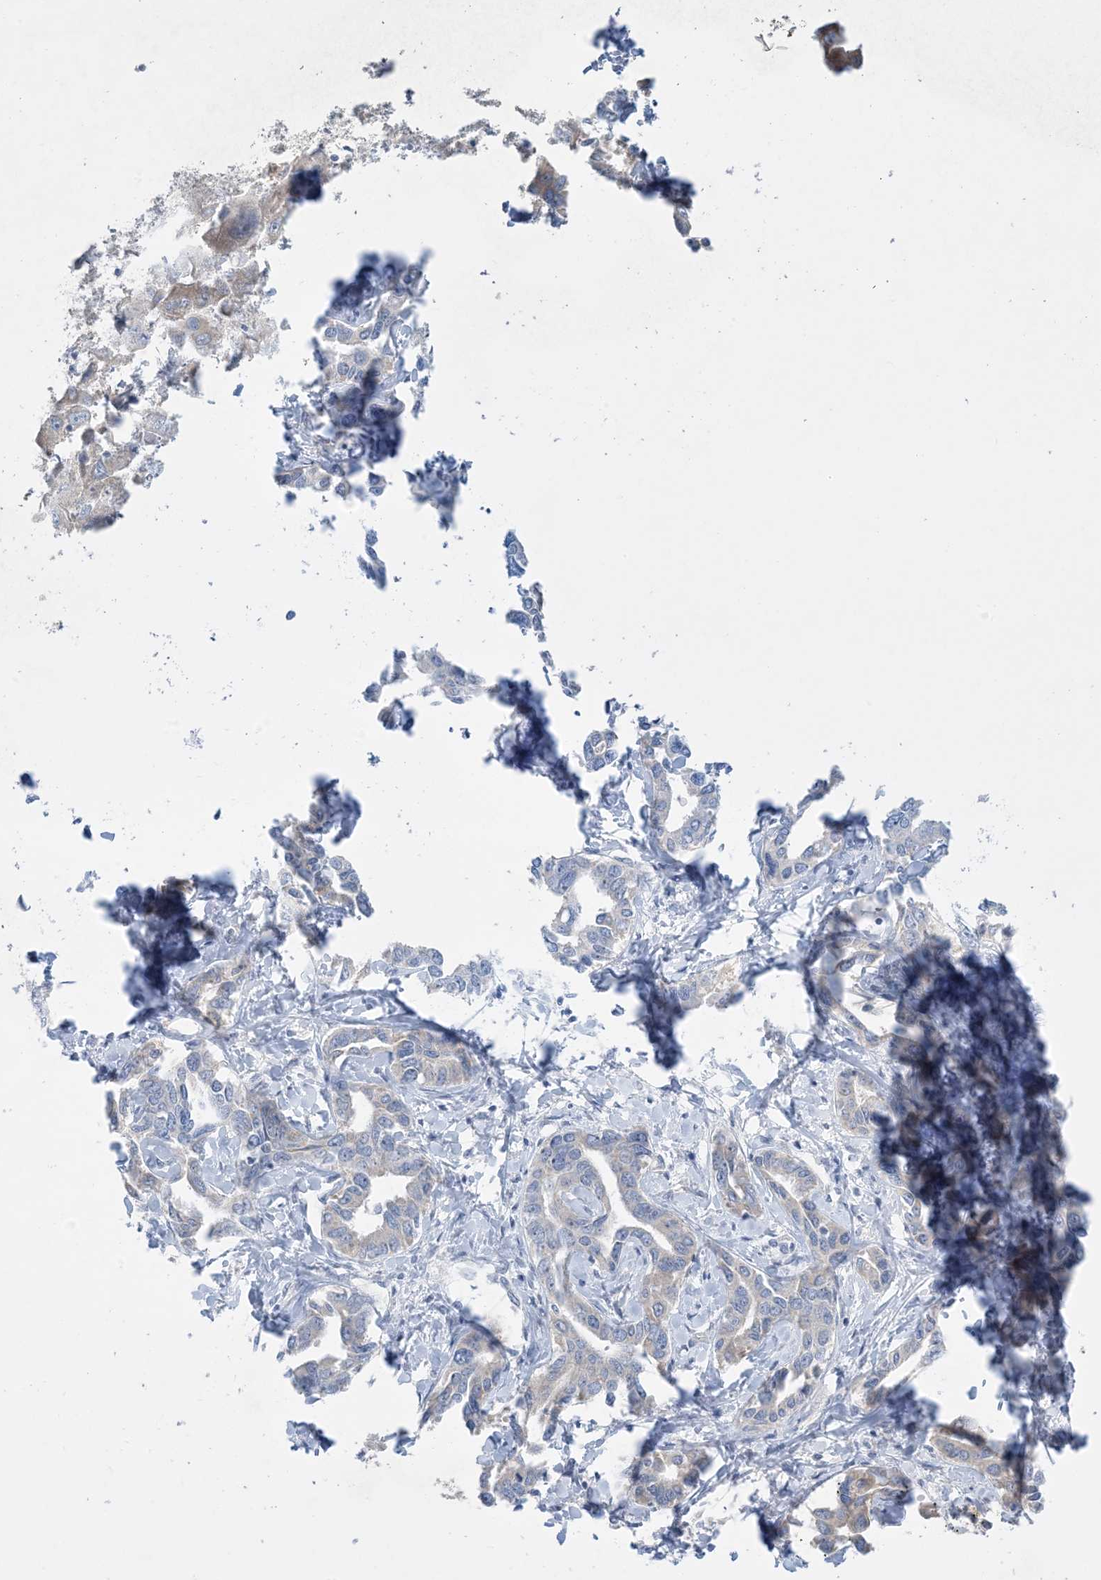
{"staining": {"intensity": "weak", "quantity": "25%-75%", "location": "cytoplasmic/membranous"}, "tissue": "liver cancer", "cell_type": "Tumor cells", "image_type": "cancer", "snomed": [{"axis": "morphology", "description": "Cholangiocarcinoma"}, {"axis": "topography", "description": "Liver"}], "caption": "The immunohistochemical stain highlights weak cytoplasmic/membranous expression in tumor cells of liver cancer tissue. The staining was performed using DAB (3,3'-diaminobenzidine), with brown indicating positive protein expression. Nuclei are stained blue with hematoxylin.", "gene": "MRPS18A", "patient": {"sex": "male", "age": 59}}